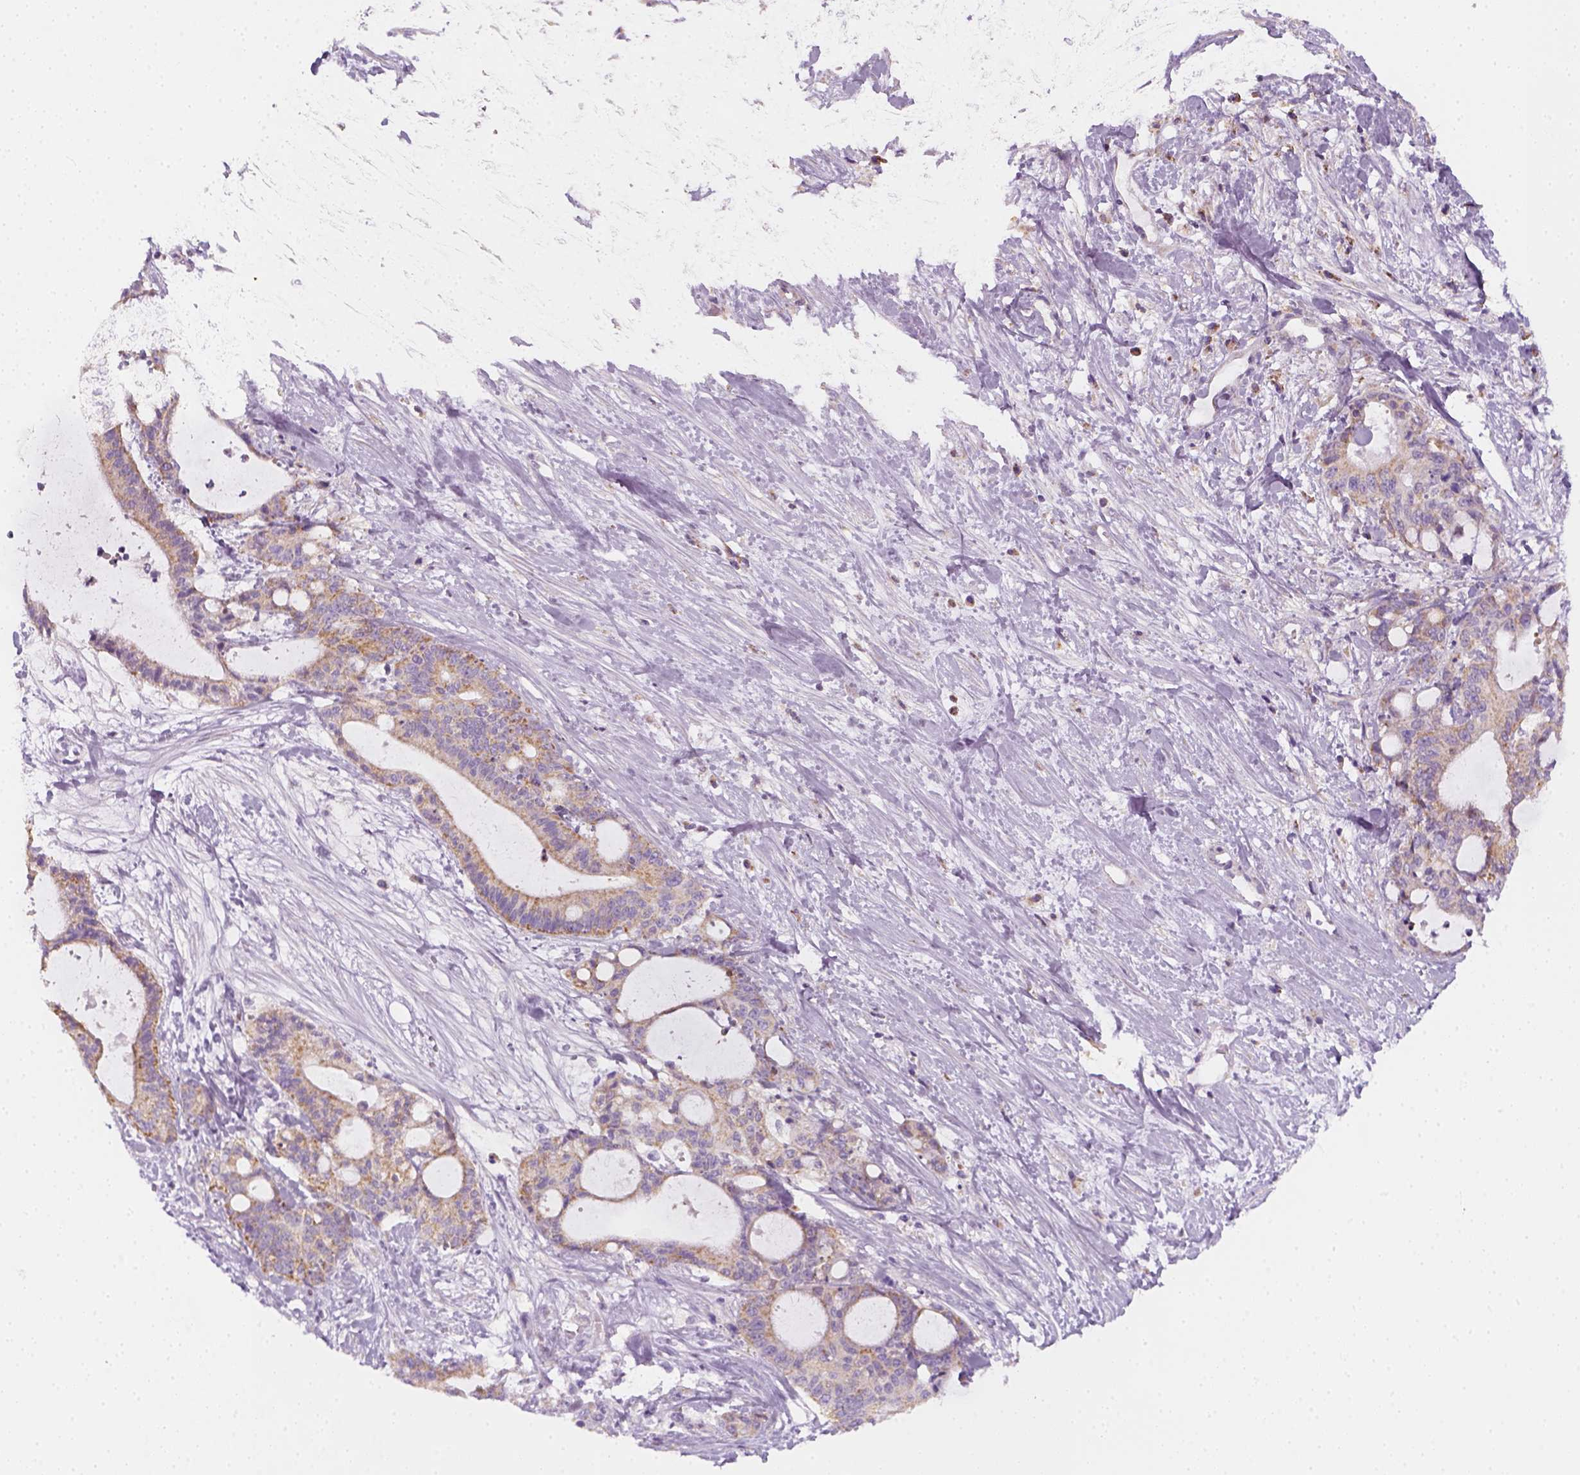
{"staining": {"intensity": "weak", "quantity": ">75%", "location": "cytoplasmic/membranous"}, "tissue": "liver cancer", "cell_type": "Tumor cells", "image_type": "cancer", "snomed": [{"axis": "morphology", "description": "Cholangiocarcinoma"}, {"axis": "topography", "description": "Liver"}], "caption": "Immunohistochemical staining of liver cancer demonstrates low levels of weak cytoplasmic/membranous protein staining in about >75% of tumor cells.", "gene": "AWAT2", "patient": {"sex": "female", "age": 73}}